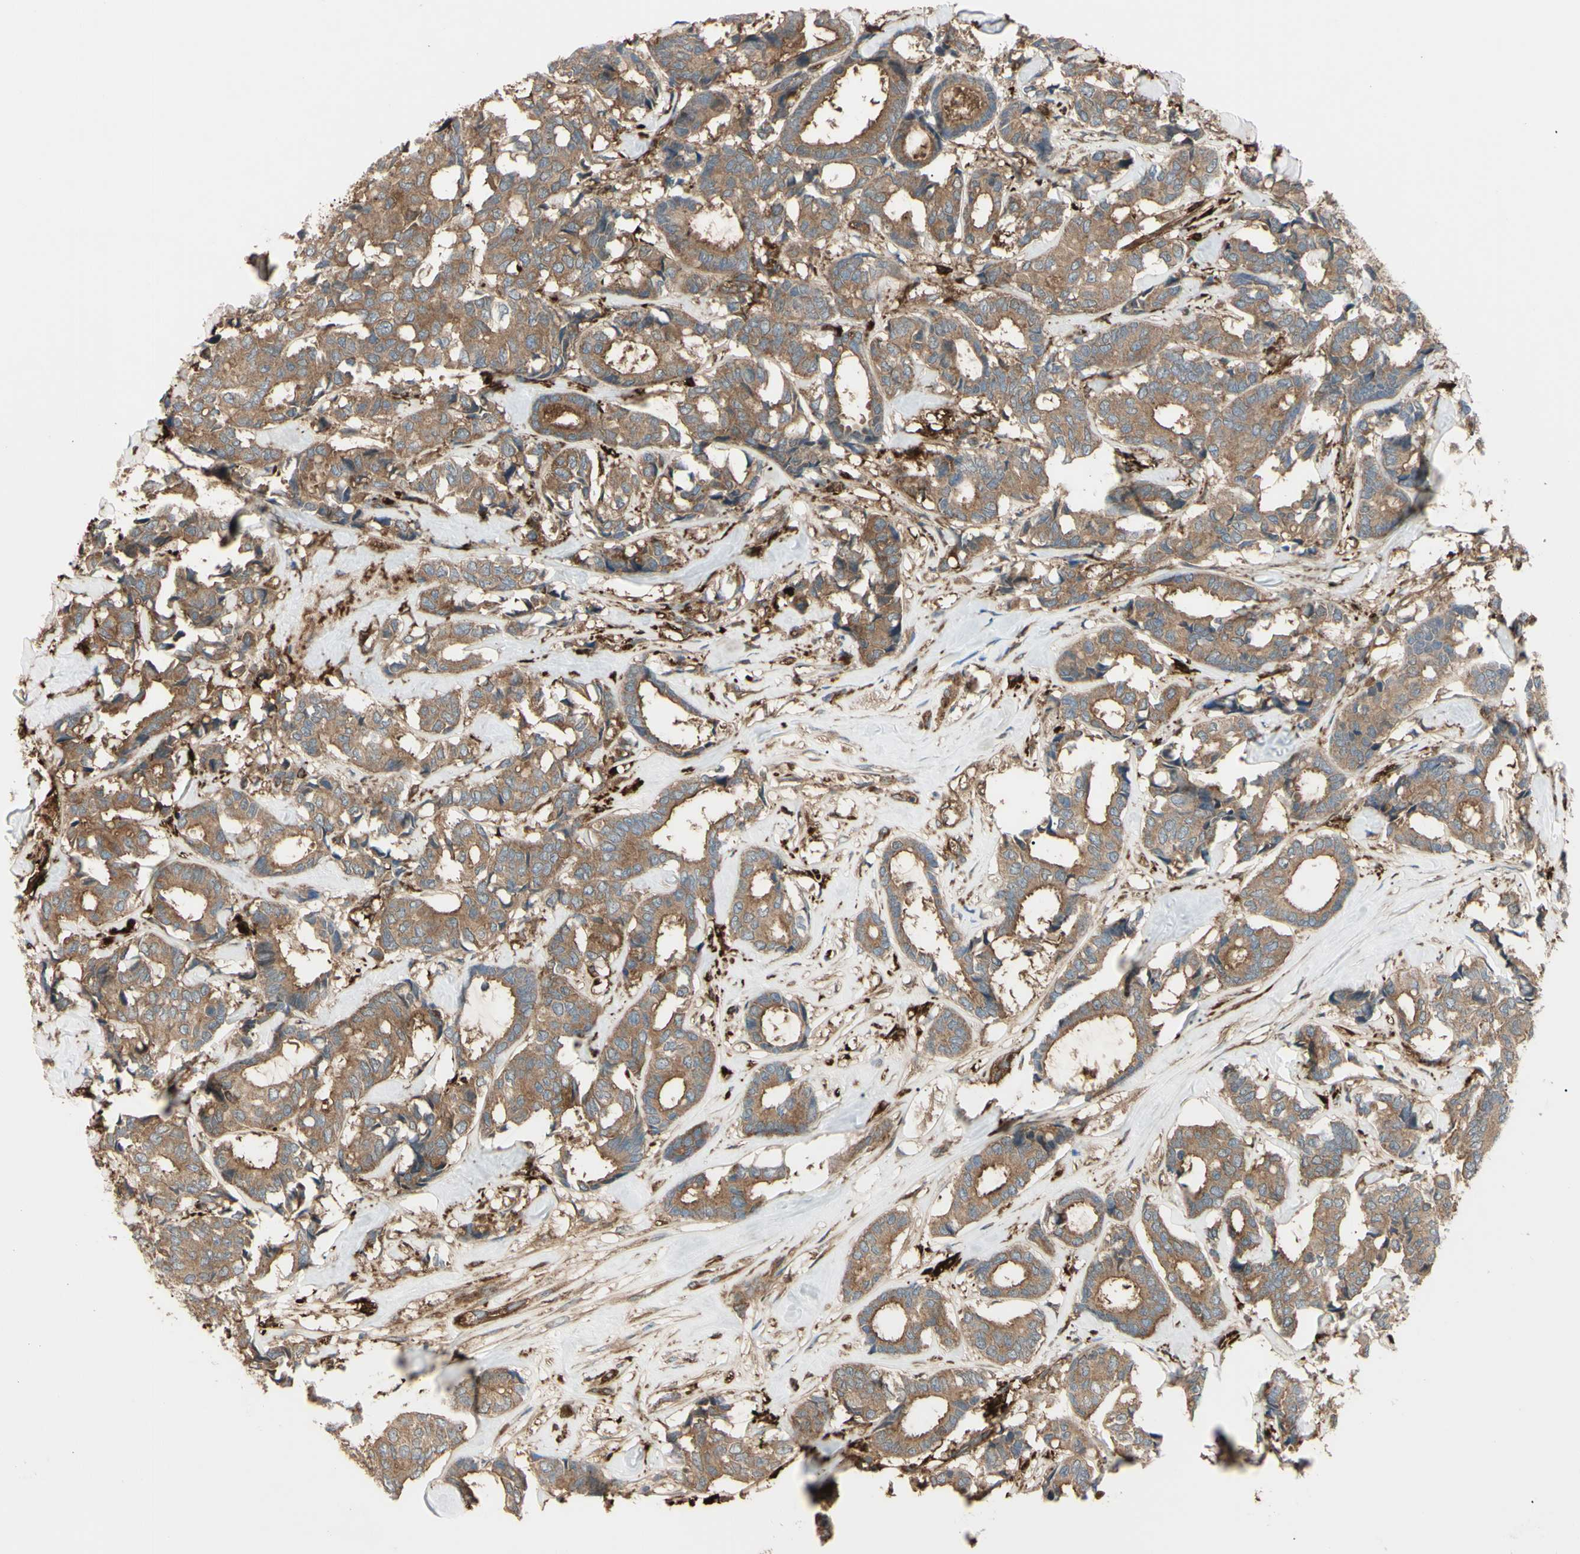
{"staining": {"intensity": "moderate", "quantity": ">75%", "location": "cytoplasmic/membranous"}, "tissue": "breast cancer", "cell_type": "Tumor cells", "image_type": "cancer", "snomed": [{"axis": "morphology", "description": "Duct carcinoma"}, {"axis": "topography", "description": "Breast"}], "caption": "A brown stain shows moderate cytoplasmic/membranous staining of a protein in breast cancer tumor cells.", "gene": "PTPN12", "patient": {"sex": "female", "age": 87}}